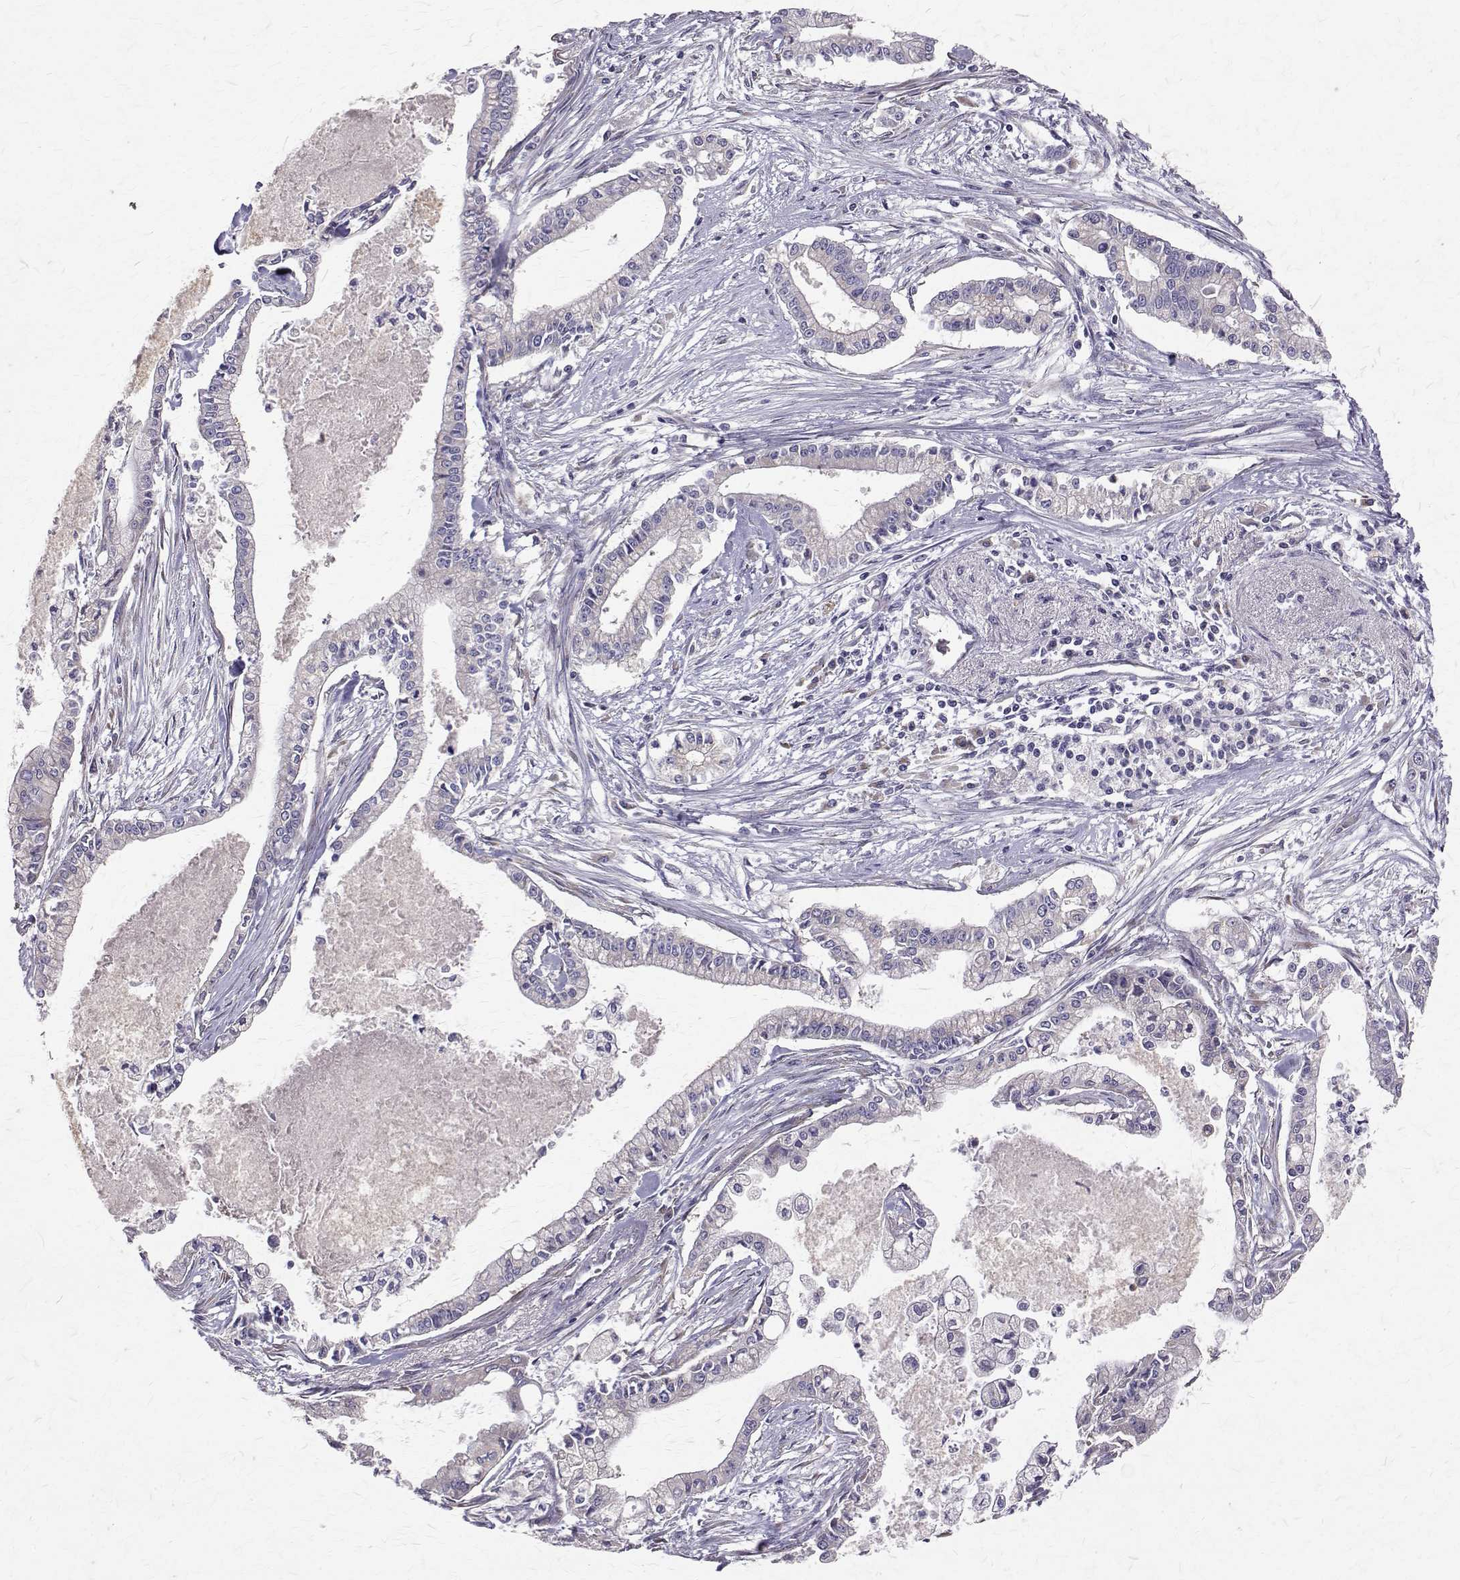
{"staining": {"intensity": "negative", "quantity": "none", "location": "none"}, "tissue": "pancreatic cancer", "cell_type": "Tumor cells", "image_type": "cancer", "snomed": [{"axis": "morphology", "description": "Adenocarcinoma, NOS"}, {"axis": "topography", "description": "Pancreas"}], "caption": "Human pancreatic cancer (adenocarcinoma) stained for a protein using immunohistochemistry (IHC) shows no positivity in tumor cells.", "gene": "ARFGAP1", "patient": {"sex": "female", "age": 65}}